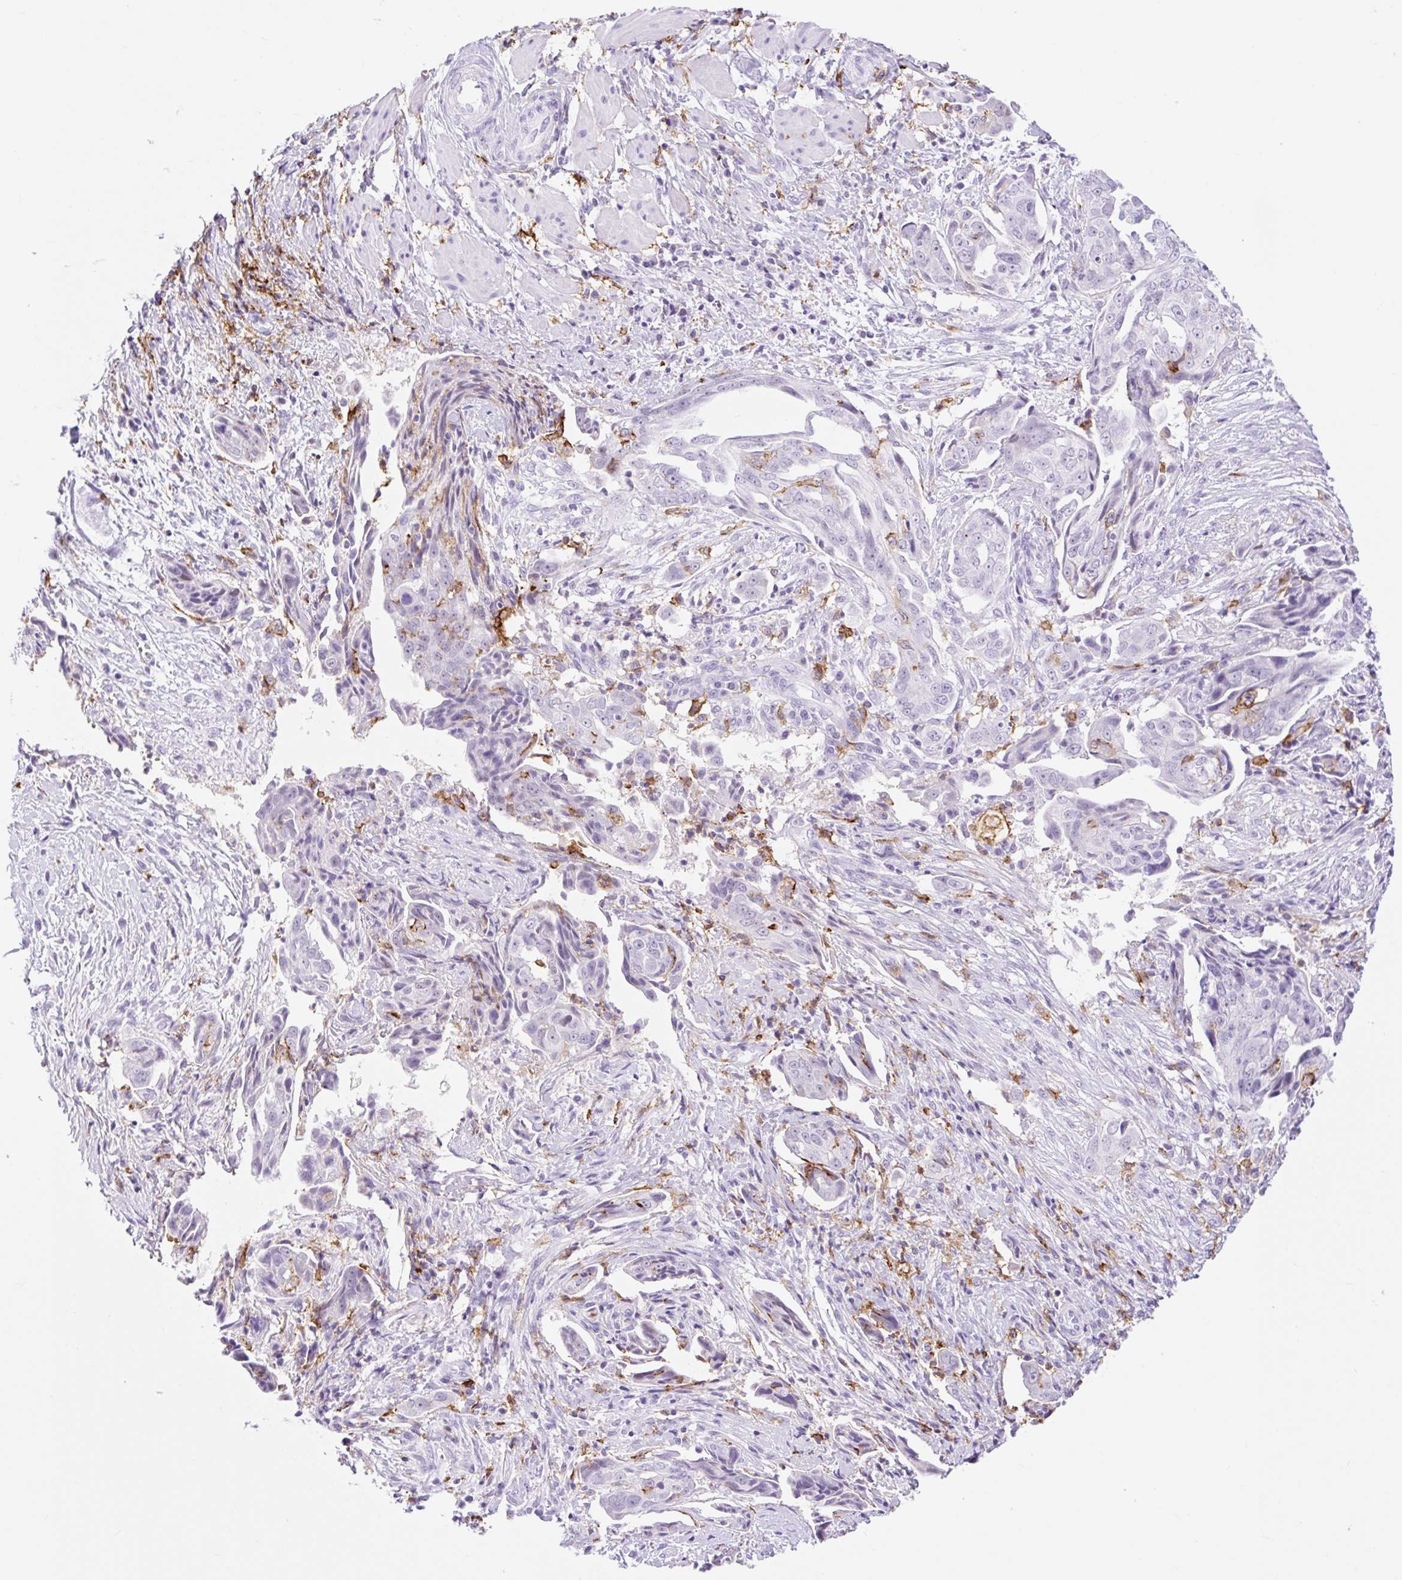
{"staining": {"intensity": "negative", "quantity": "none", "location": "none"}, "tissue": "ovarian cancer", "cell_type": "Tumor cells", "image_type": "cancer", "snomed": [{"axis": "morphology", "description": "Carcinoma, endometroid"}, {"axis": "topography", "description": "Ovary"}], "caption": "This is an immunohistochemistry (IHC) micrograph of human ovarian cancer (endometroid carcinoma). There is no expression in tumor cells.", "gene": "SIGLEC1", "patient": {"sex": "female", "age": 70}}